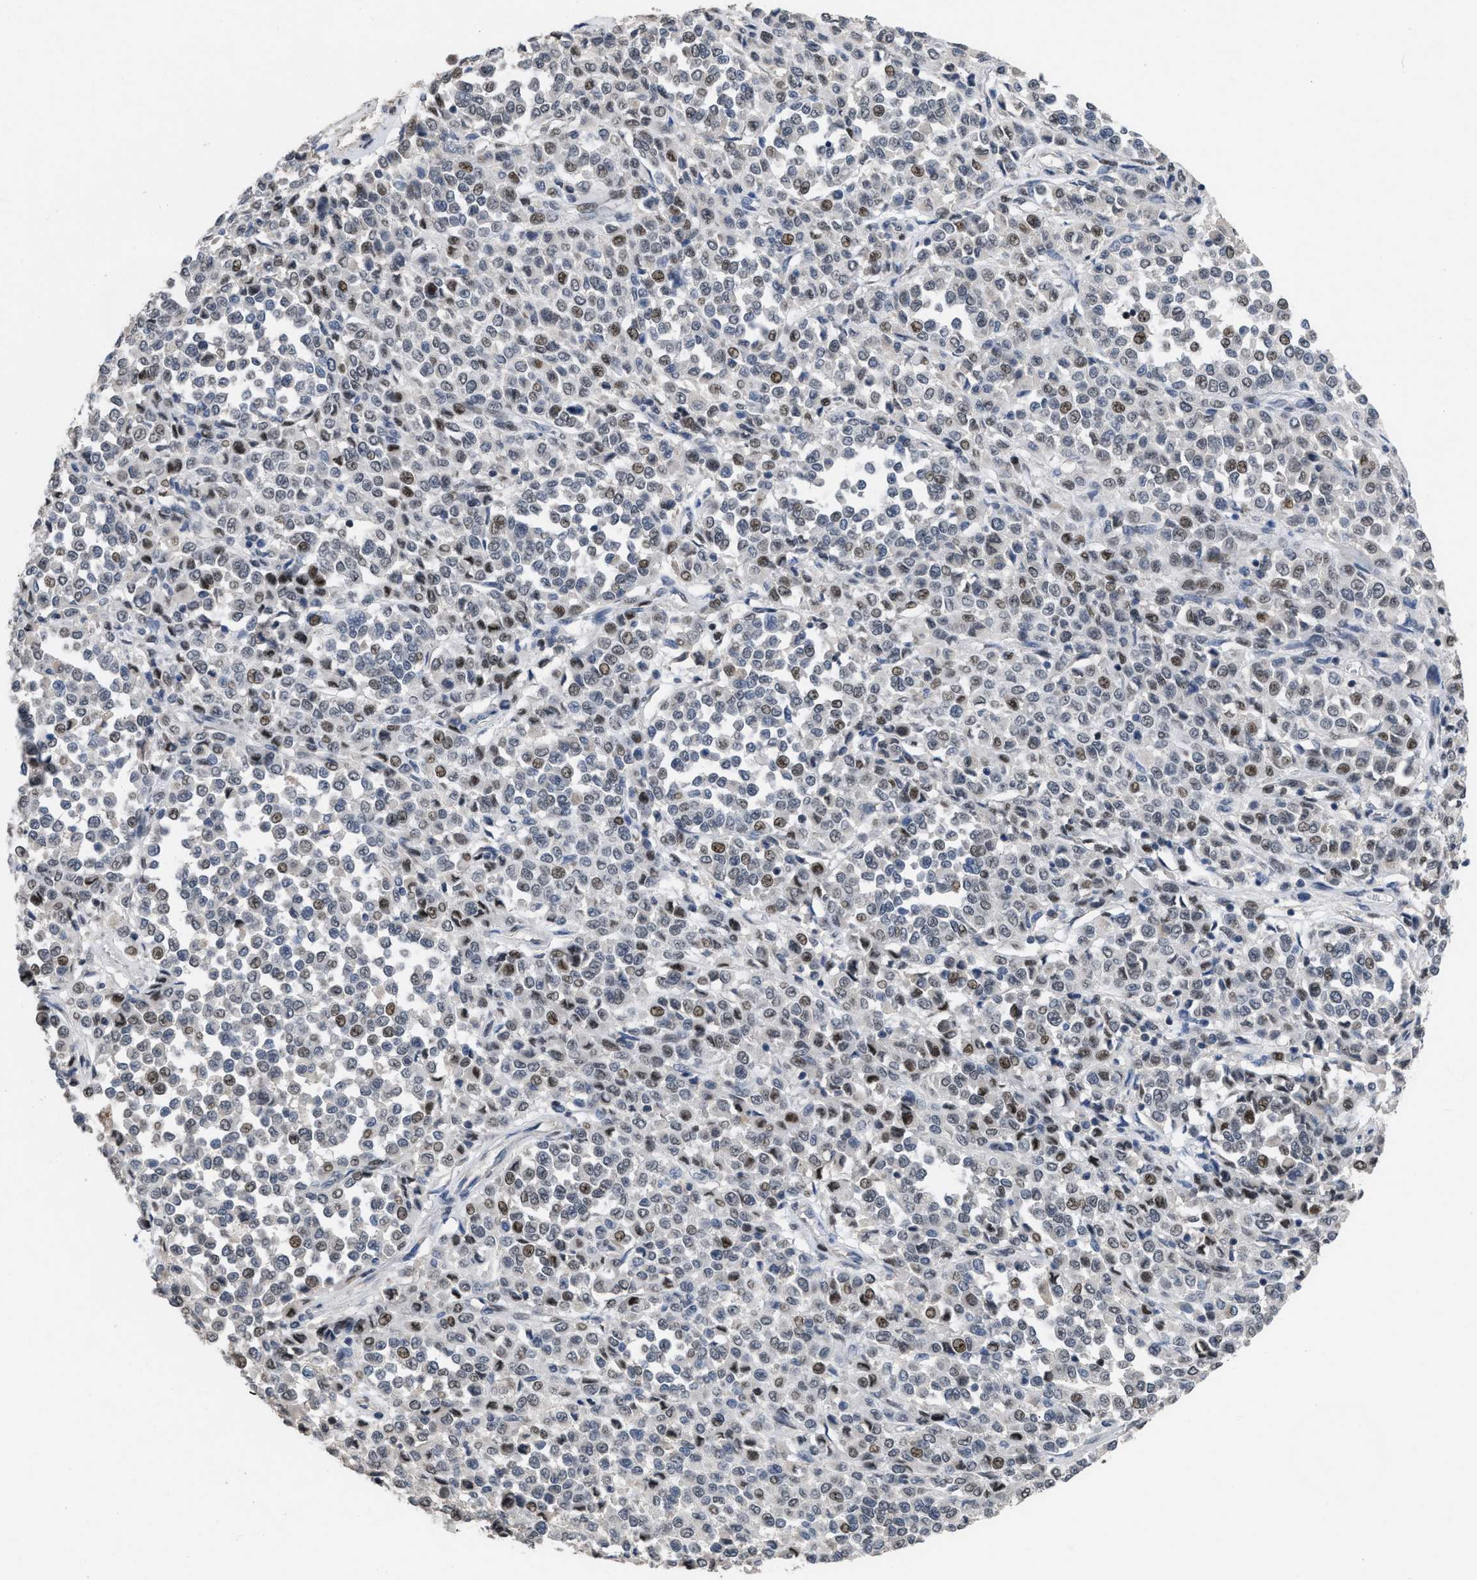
{"staining": {"intensity": "weak", "quantity": "25%-75%", "location": "nuclear"}, "tissue": "melanoma", "cell_type": "Tumor cells", "image_type": "cancer", "snomed": [{"axis": "morphology", "description": "Malignant melanoma, Metastatic site"}, {"axis": "topography", "description": "Pancreas"}], "caption": "This is an image of immunohistochemistry (IHC) staining of malignant melanoma (metastatic site), which shows weak positivity in the nuclear of tumor cells.", "gene": "SETDB1", "patient": {"sex": "female", "age": 30}}